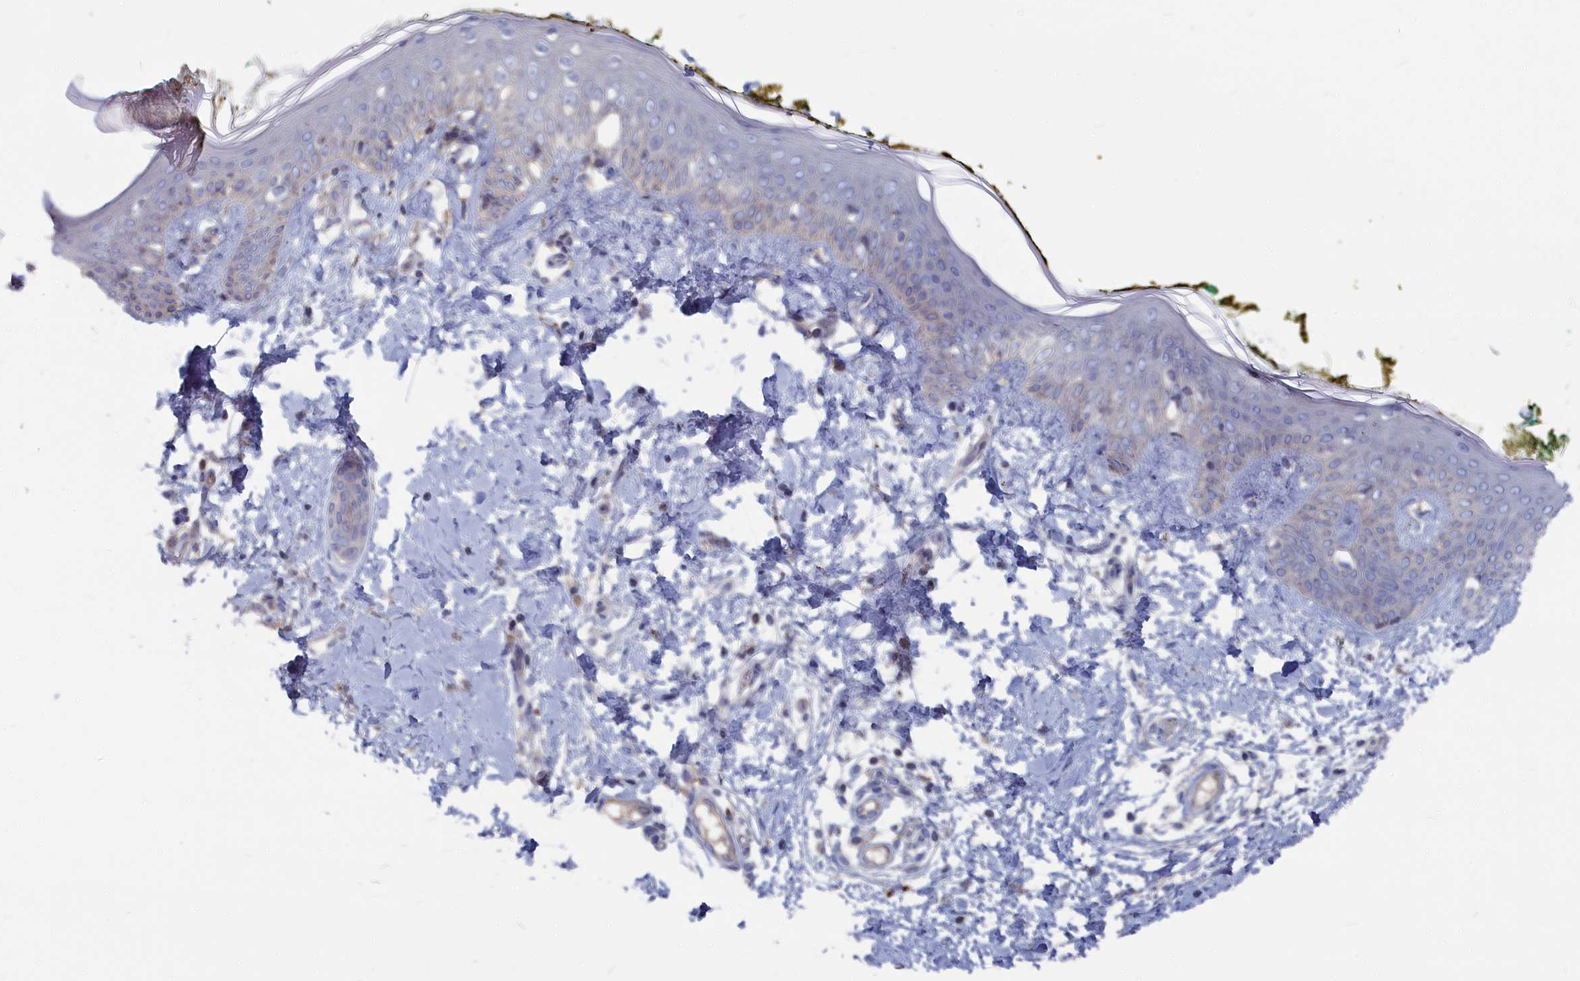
{"staining": {"intensity": "negative", "quantity": "none", "location": "none"}, "tissue": "skin", "cell_type": "Fibroblasts", "image_type": "normal", "snomed": [{"axis": "morphology", "description": "Normal tissue, NOS"}, {"axis": "topography", "description": "Skin"}], "caption": "Immunohistochemistry photomicrograph of normal skin stained for a protein (brown), which displays no staining in fibroblasts. Brightfield microscopy of immunohistochemistry (IHC) stained with DAB (brown) and hematoxylin (blue), captured at high magnification.", "gene": "CEND1", "patient": {"sex": "female", "age": 34}}